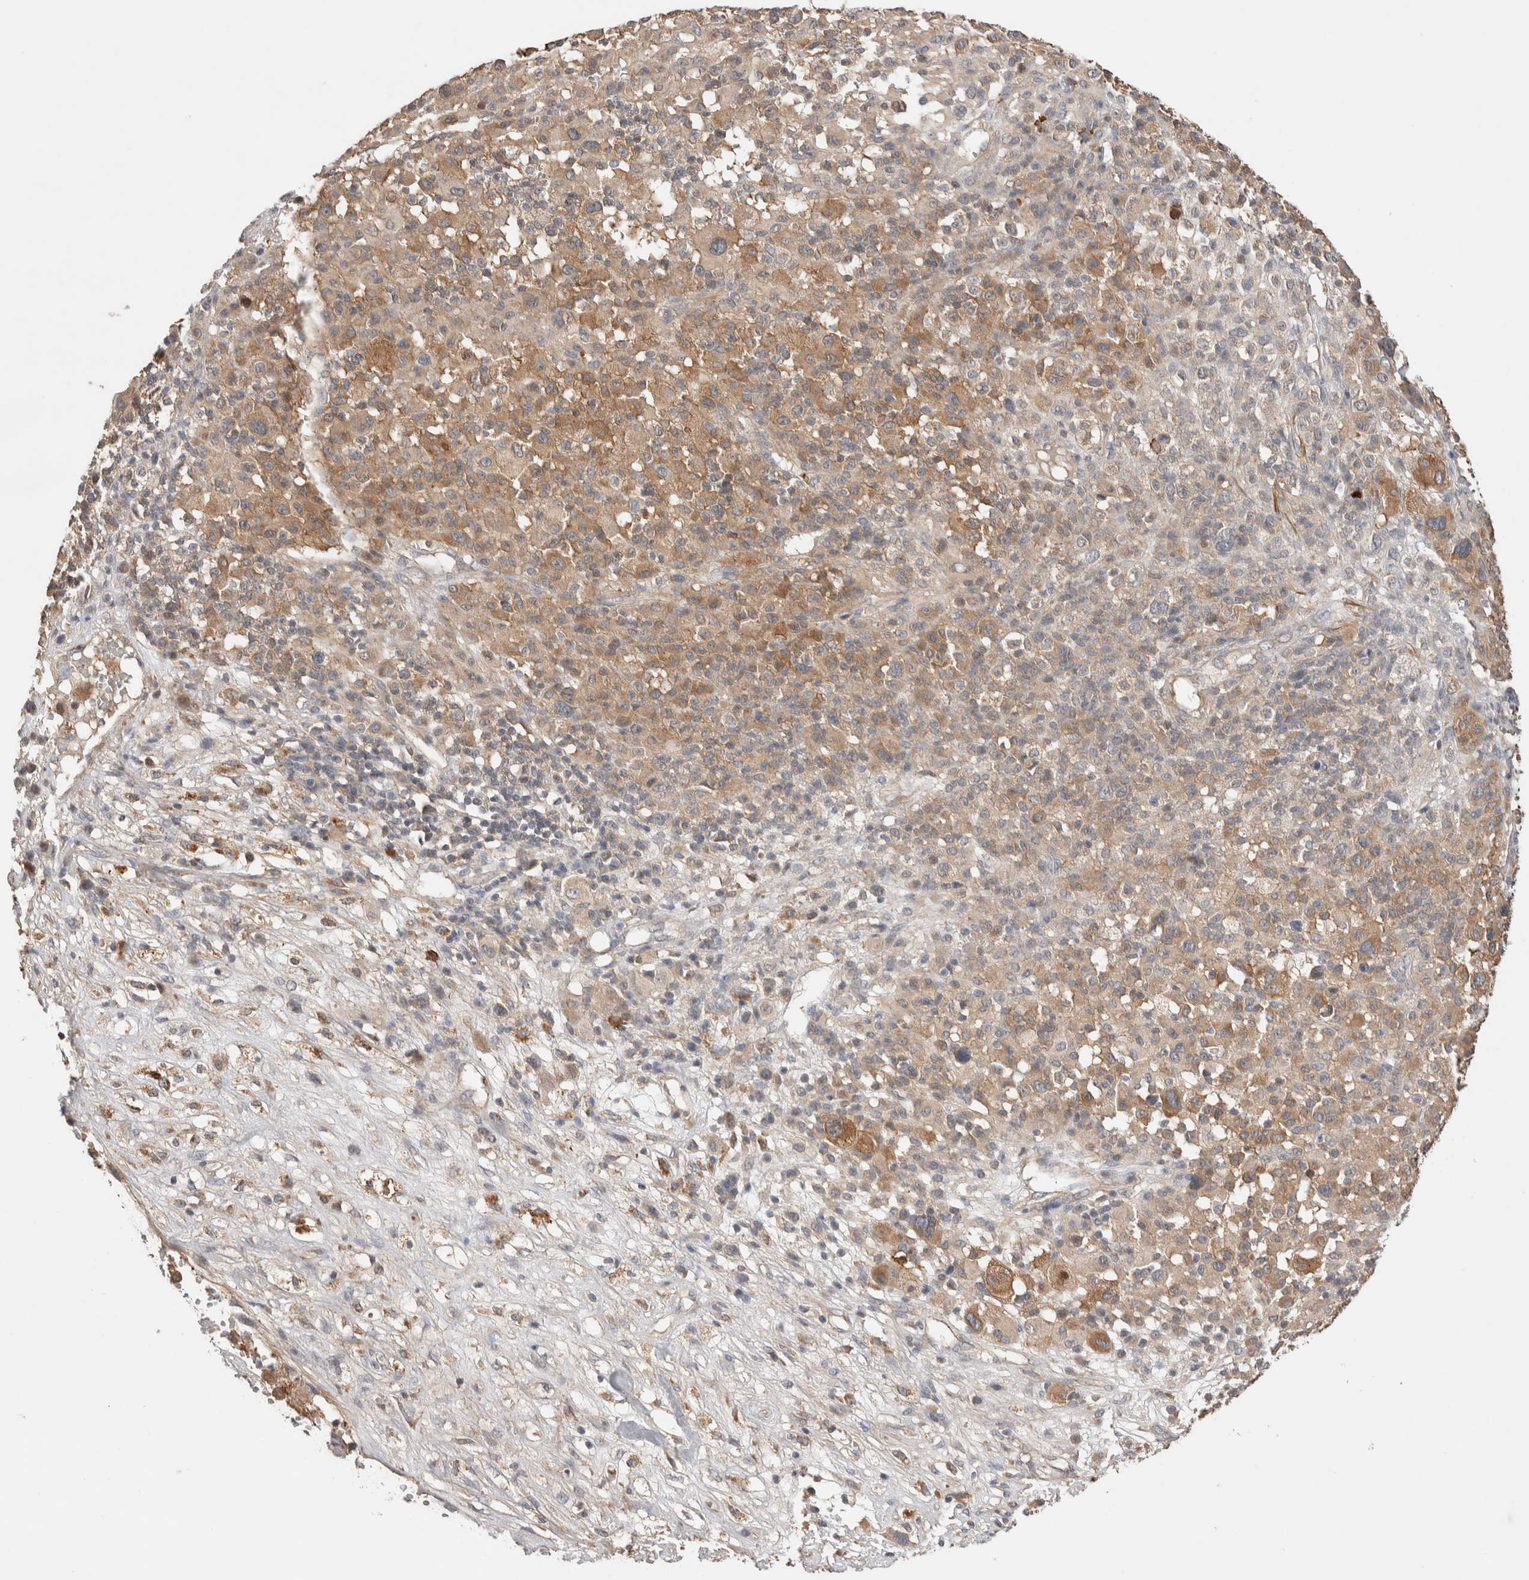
{"staining": {"intensity": "moderate", "quantity": ">75%", "location": "cytoplasmic/membranous"}, "tissue": "melanoma", "cell_type": "Tumor cells", "image_type": "cancer", "snomed": [{"axis": "morphology", "description": "Malignant melanoma, Metastatic site"}, {"axis": "topography", "description": "Skin"}], "caption": "This histopathology image demonstrates melanoma stained with immunohistochemistry (IHC) to label a protein in brown. The cytoplasmic/membranous of tumor cells show moderate positivity for the protein. Nuclei are counter-stained blue.", "gene": "WDR91", "patient": {"sex": "female", "age": 74}}